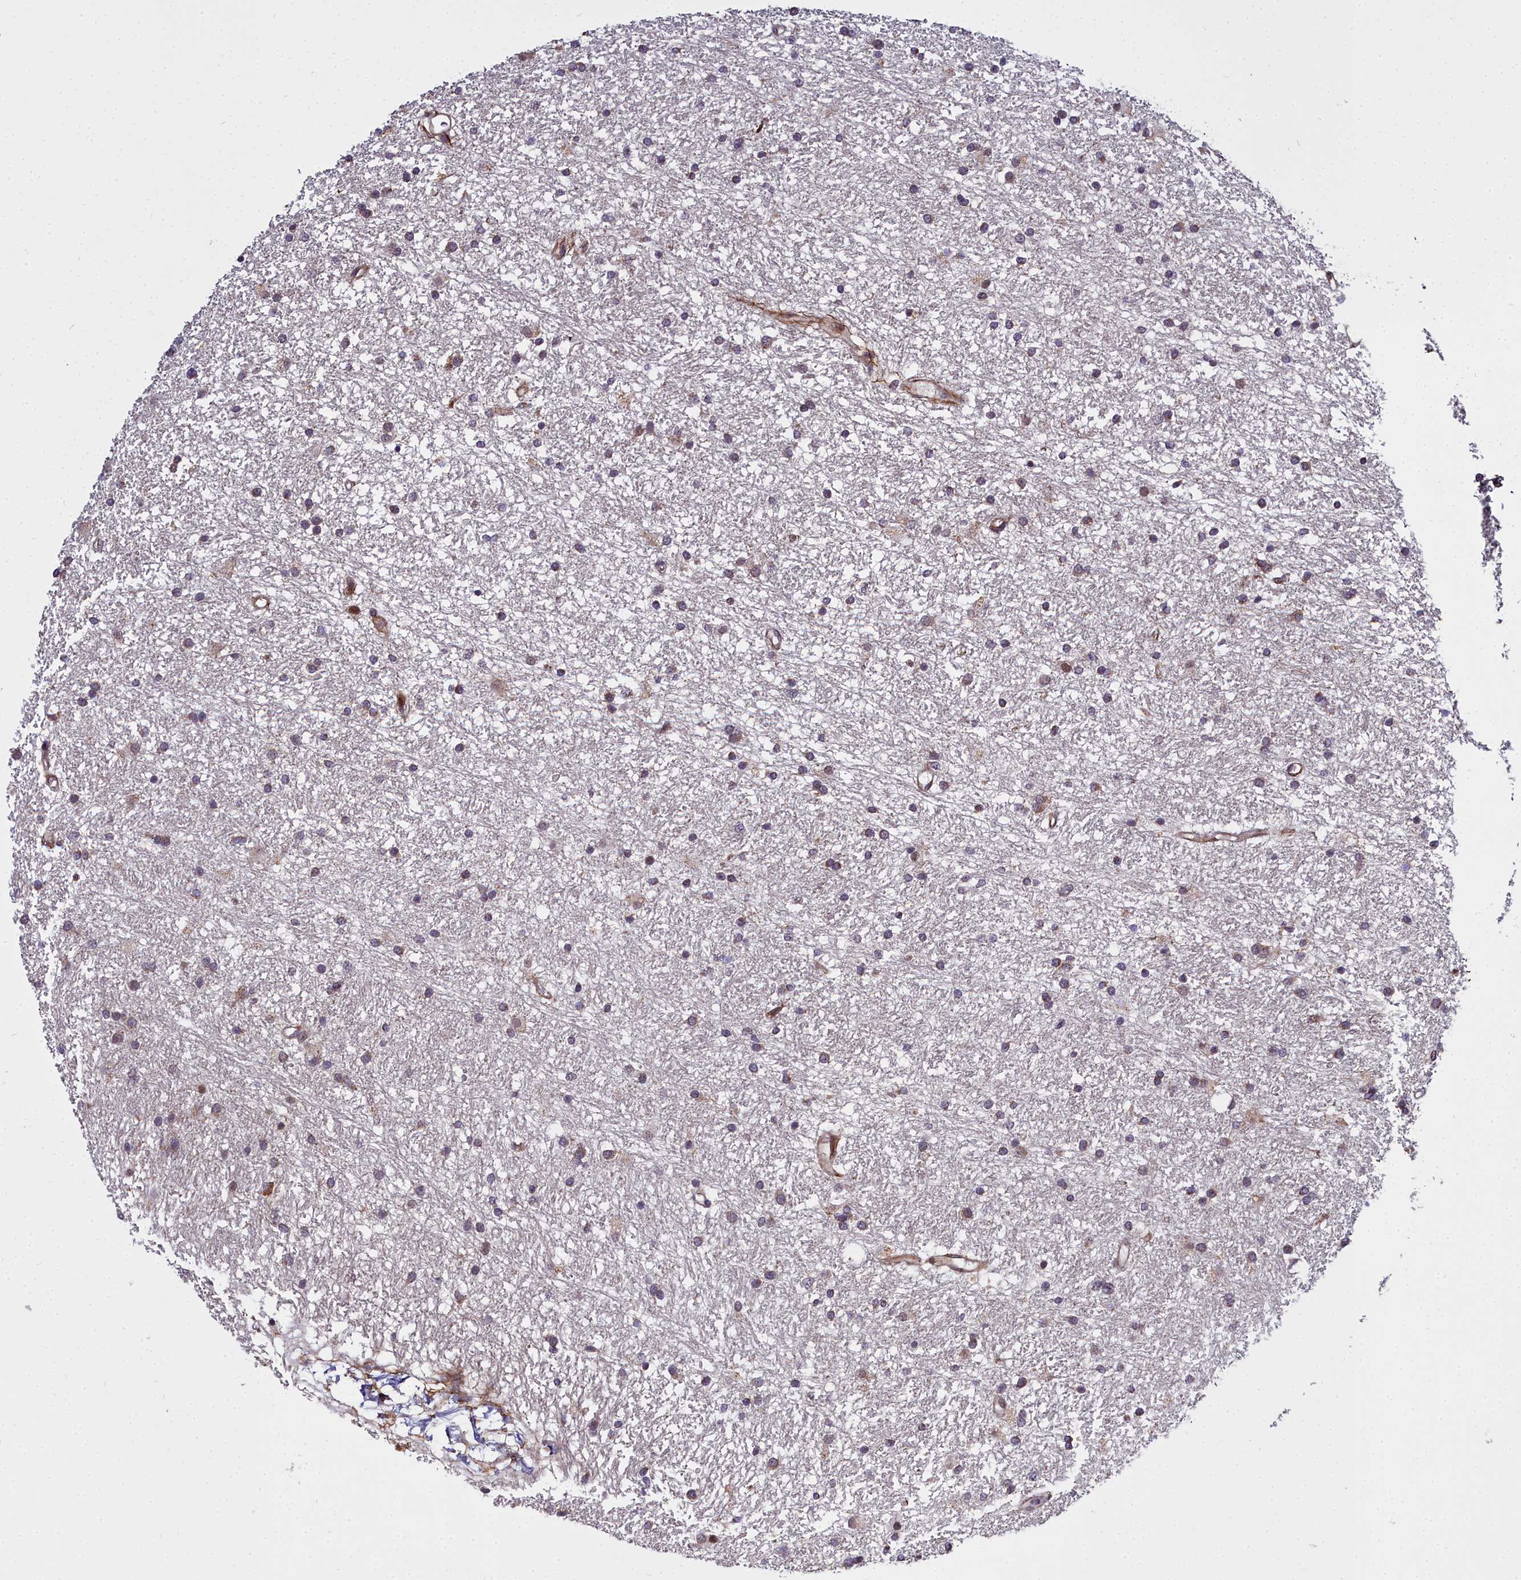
{"staining": {"intensity": "weak", "quantity": ">75%", "location": "cytoplasmic/membranous"}, "tissue": "glioma", "cell_type": "Tumor cells", "image_type": "cancer", "snomed": [{"axis": "morphology", "description": "Glioma, malignant, High grade"}, {"axis": "topography", "description": "Brain"}], "caption": "A histopathology image of human malignant glioma (high-grade) stained for a protein shows weak cytoplasmic/membranous brown staining in tumor cells.", "gene": "MRPS11", "patient": {"sex": "male", "age": 77}}